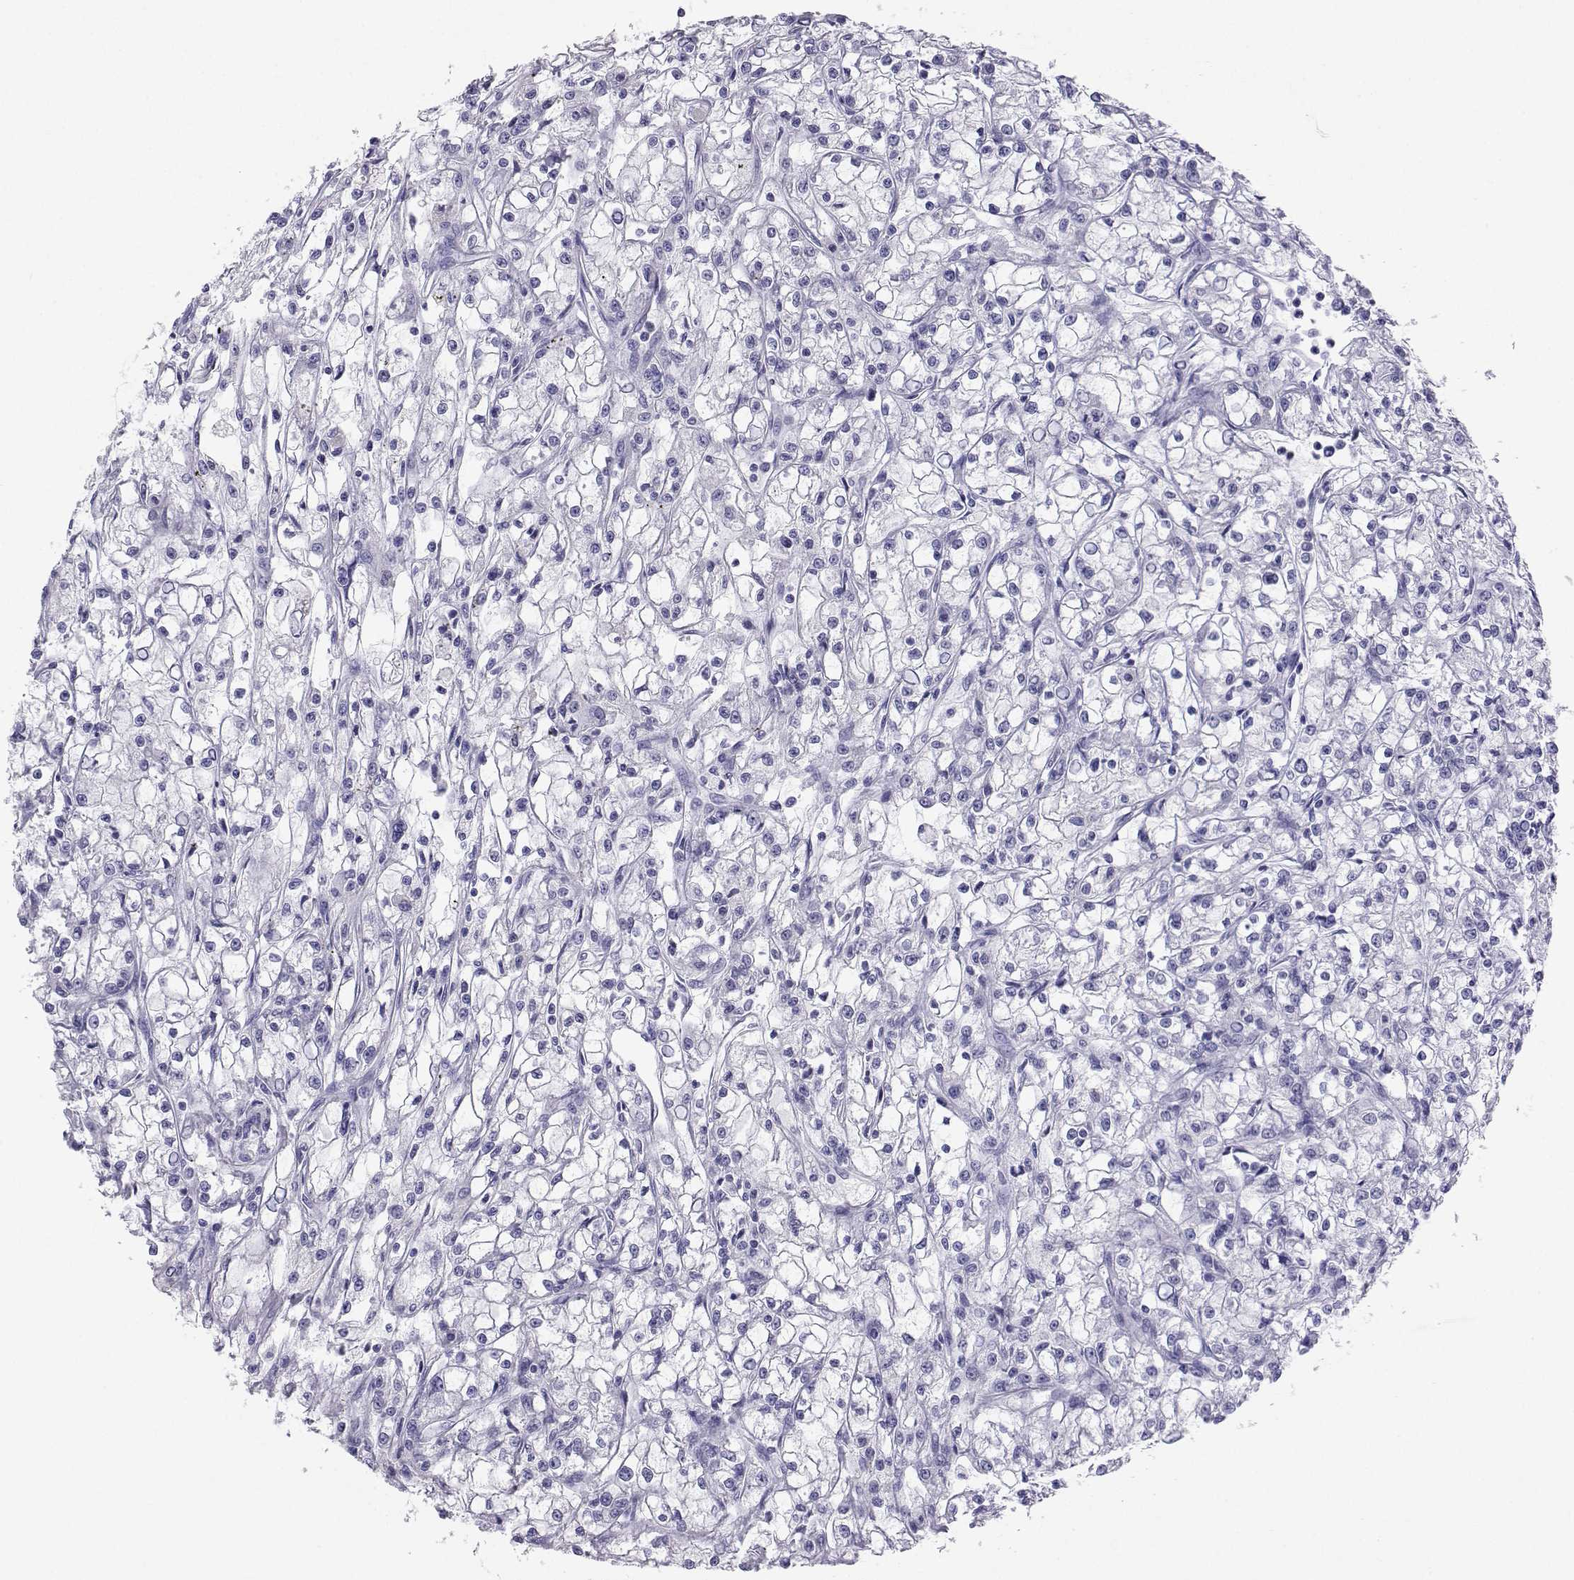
{"staining": {"intensity": "negative", "quantity": "none", "location": "none"}, "tissue": "renal cancer", "cell_type": "Tumor cells", "image_type": "cancer", "snomed": [{"axis": "morphology", "description": "Adenocarcinoma, NOS"}, {"axis": "topography", "description": "Kidney"}], "caption": "Photomicrograph shows no significant protein expression in tumor cells of renal cancer.", "gene": "PLIN4", "patient": {"sex": "female", "age": 59}}